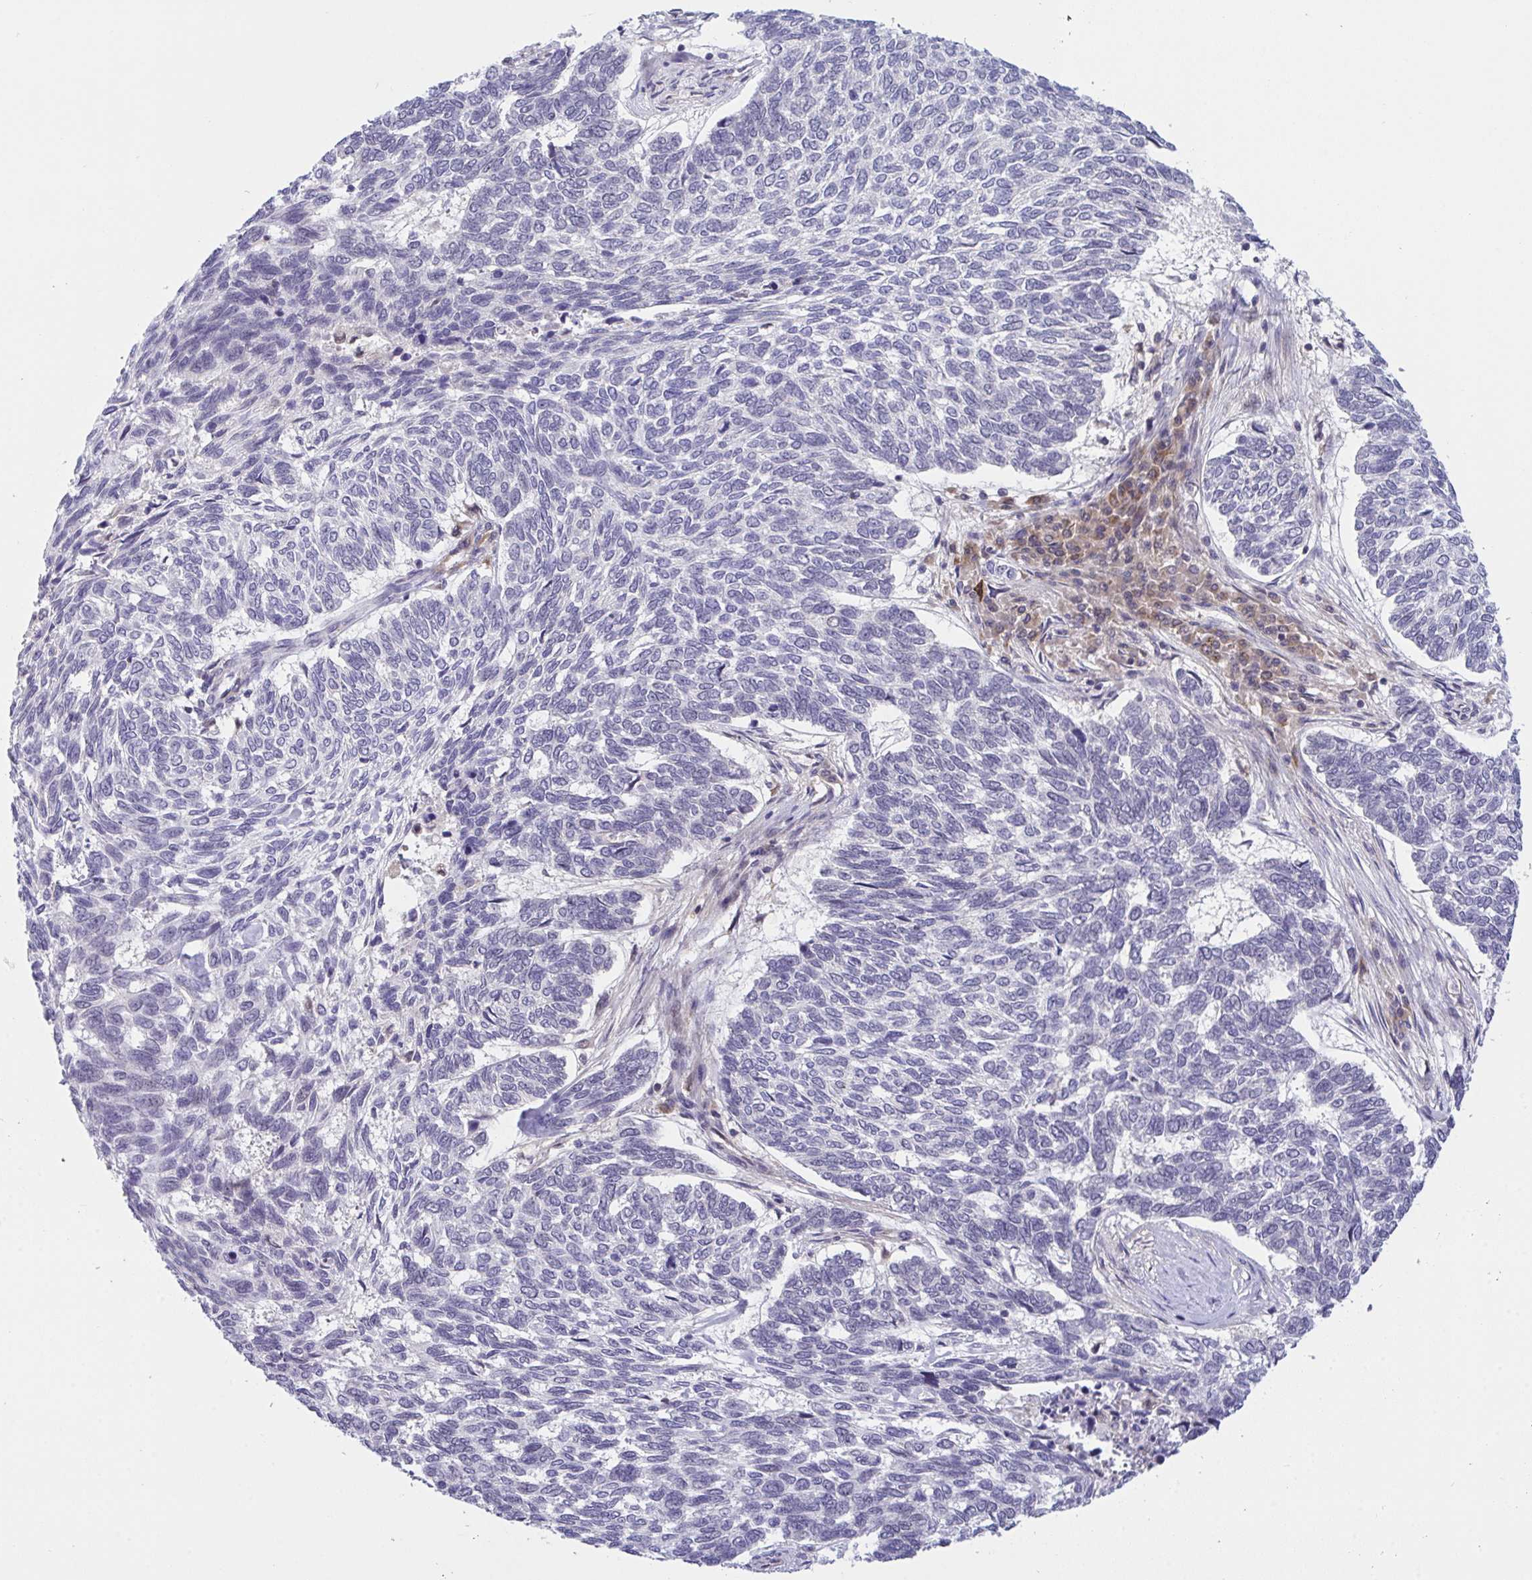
{"staining": {"intensity": "negative", "quantity": "none", "location": "none"}, "tissue": "skin cancer", "cell_type": "Tumor cells", "image_type": "cancer", "snomed": [{"axis": "morphology", "description": "Basal cell carcinoma"}, {"axis": "topography", "description": "Skin"}], "caption": "Tumor cells show no significant positivity in basal cell carcinoma (skin).", "gene": "ZNF444", "patient": {"sex": "female", "age": 65}}